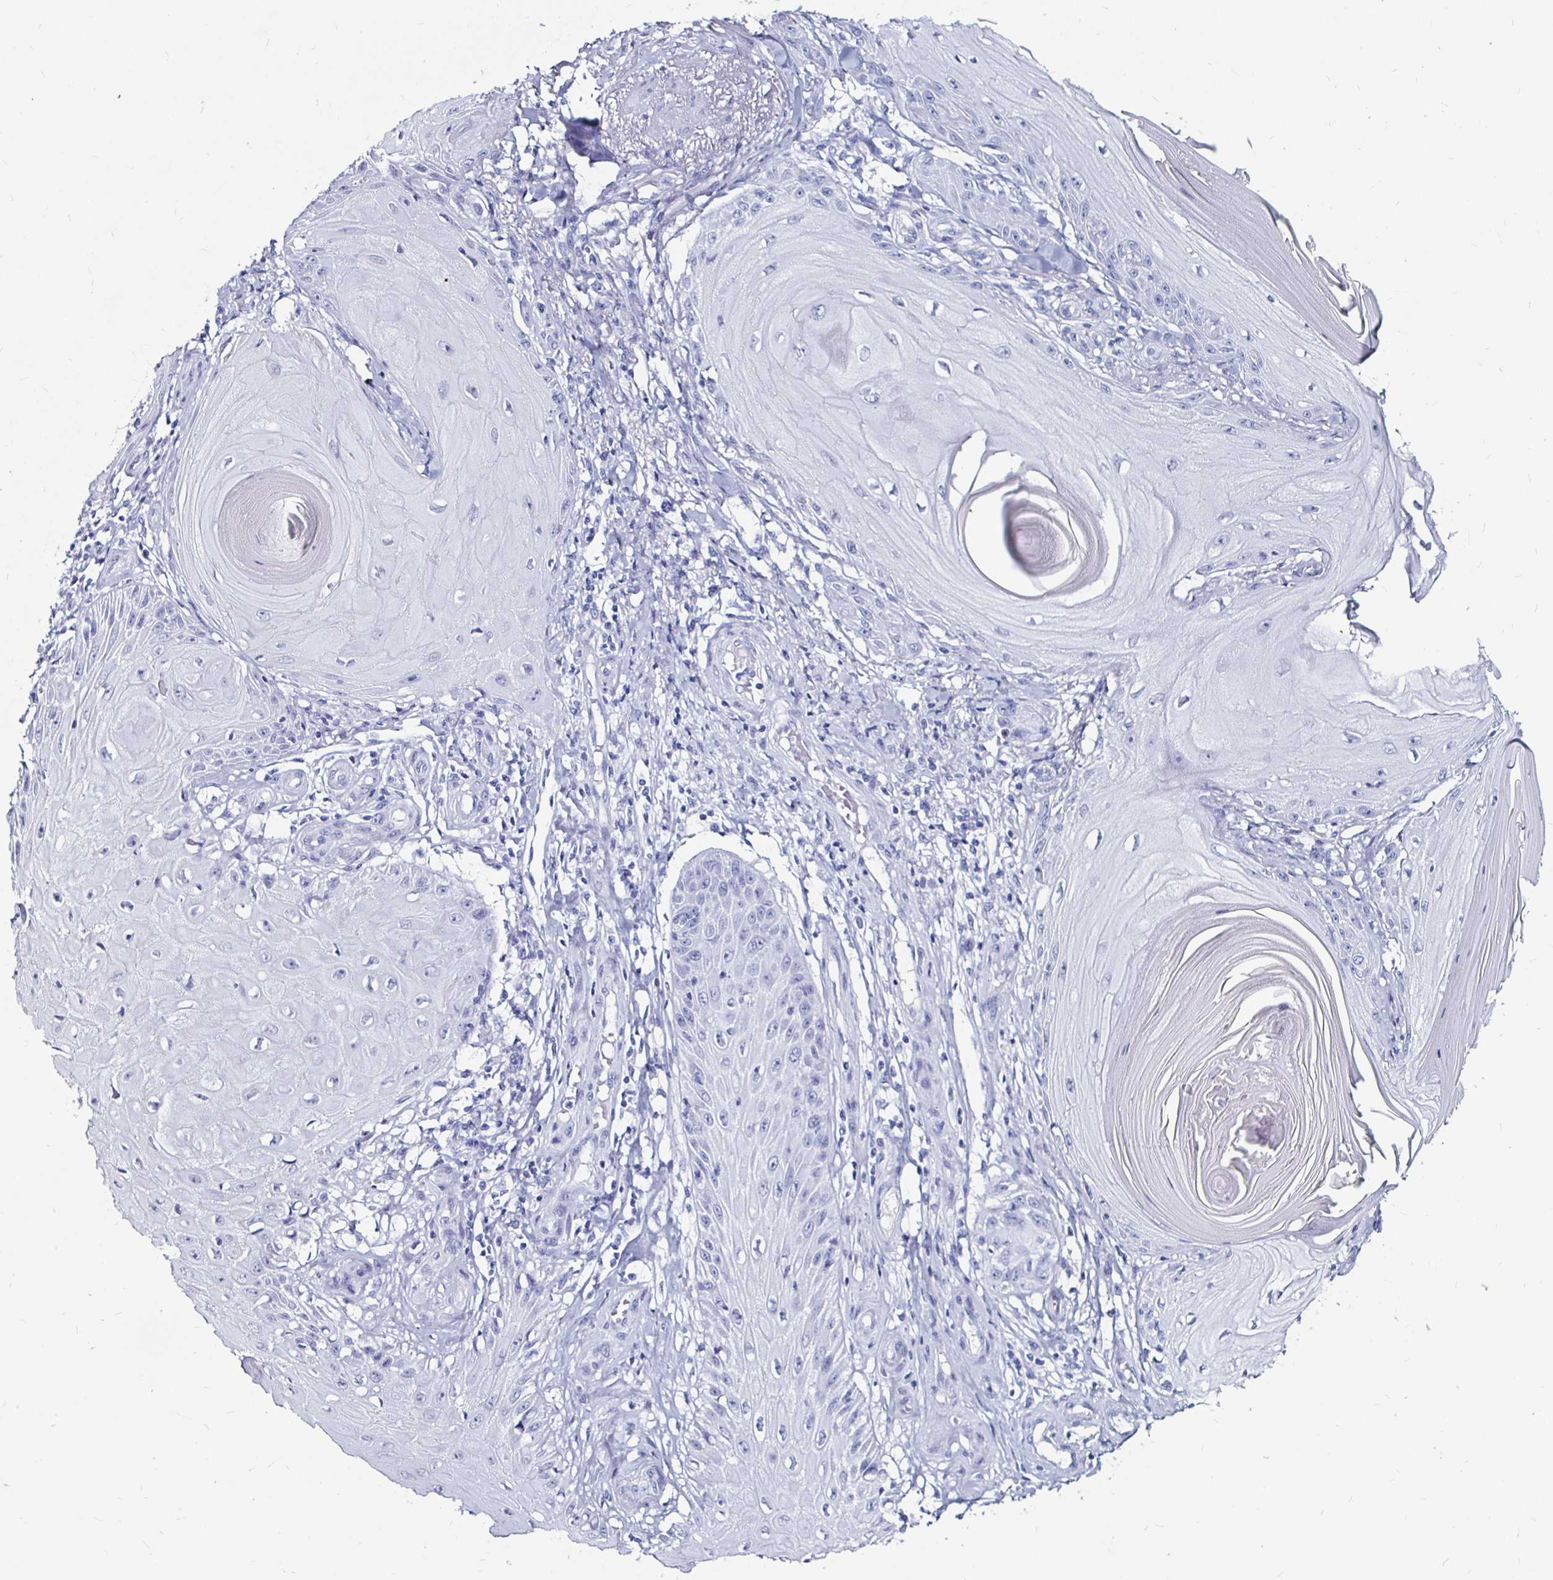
{"staining": {"intensity": "negative", "quantity": "none", "location": "none"}, "tissue": "skin cancer", "cell_type": "Tumor cells", "image_type": "cancer", "snomed": [{"axis": "morphology", "description": "Squamous cell carcinoma, NOS"}, {"axis": "topography", "description": "Skin"}], "caption": "This is an immunohistochemistry (IHC) photomicrograph of human skin cancer. There is no expression in tumor cells.", "gene": "LUZP4", "patient": {"sex": "female", "age": 77}}